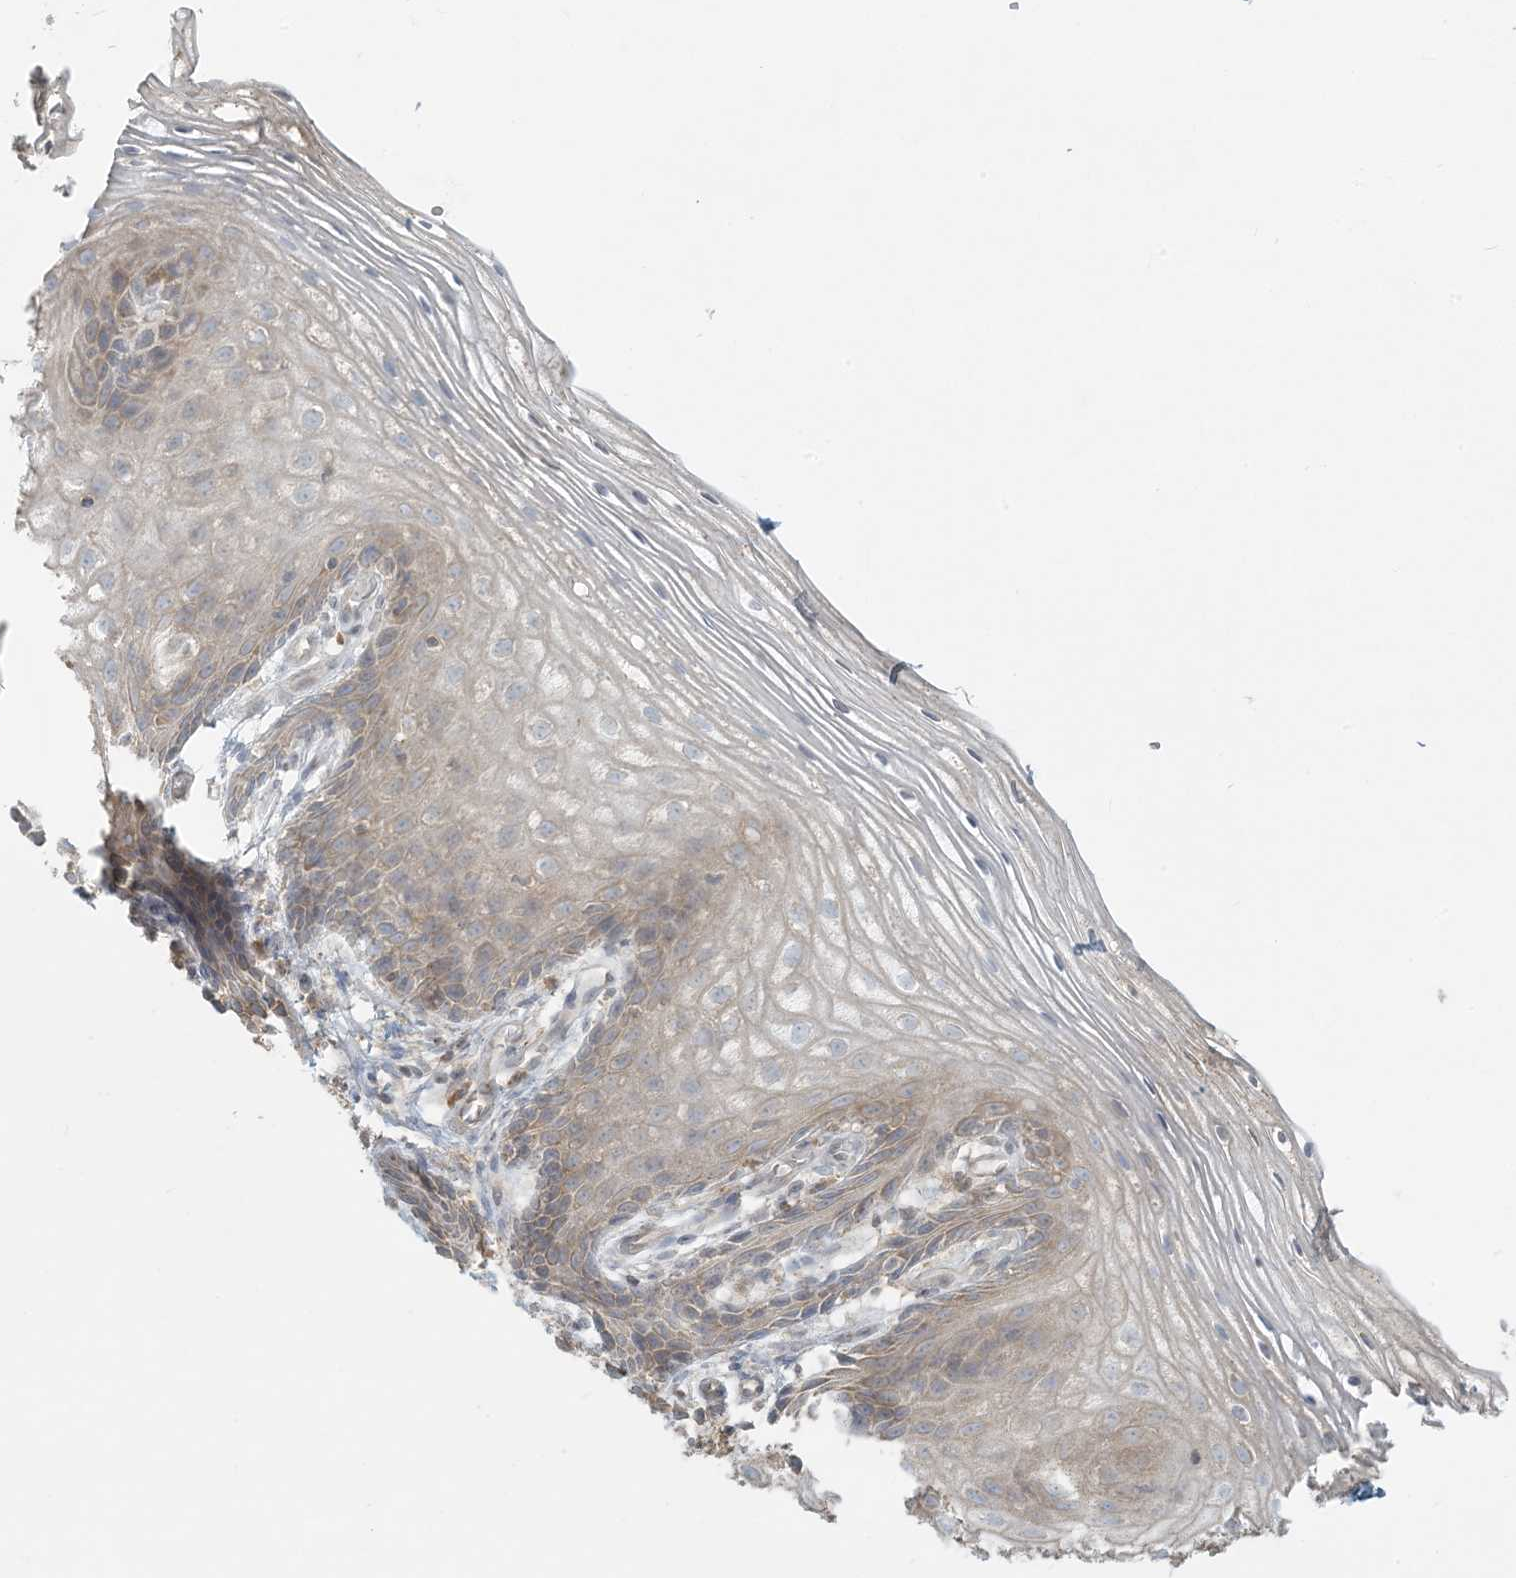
{"staining": {"intensity": "weak", "quantity": "<25%", "location": "cytoplasmic/membranous"}, "tissue": "vagina", "cell_type": "Squamous epithelial cells", "image_type": "normal", "snomed": [{"axis": "morphology", "description": "Normal tissue, NOS"}, {"axis": "topography", "description": "Vagina"}], "caption": "This is a histopathology image of immunohistochemistry (IHC) staining of benign vagina, which shows no positivity in squamous epithelial cells.", "gene": "HACL1", "patient": {"sex": "female", "age": 60}}